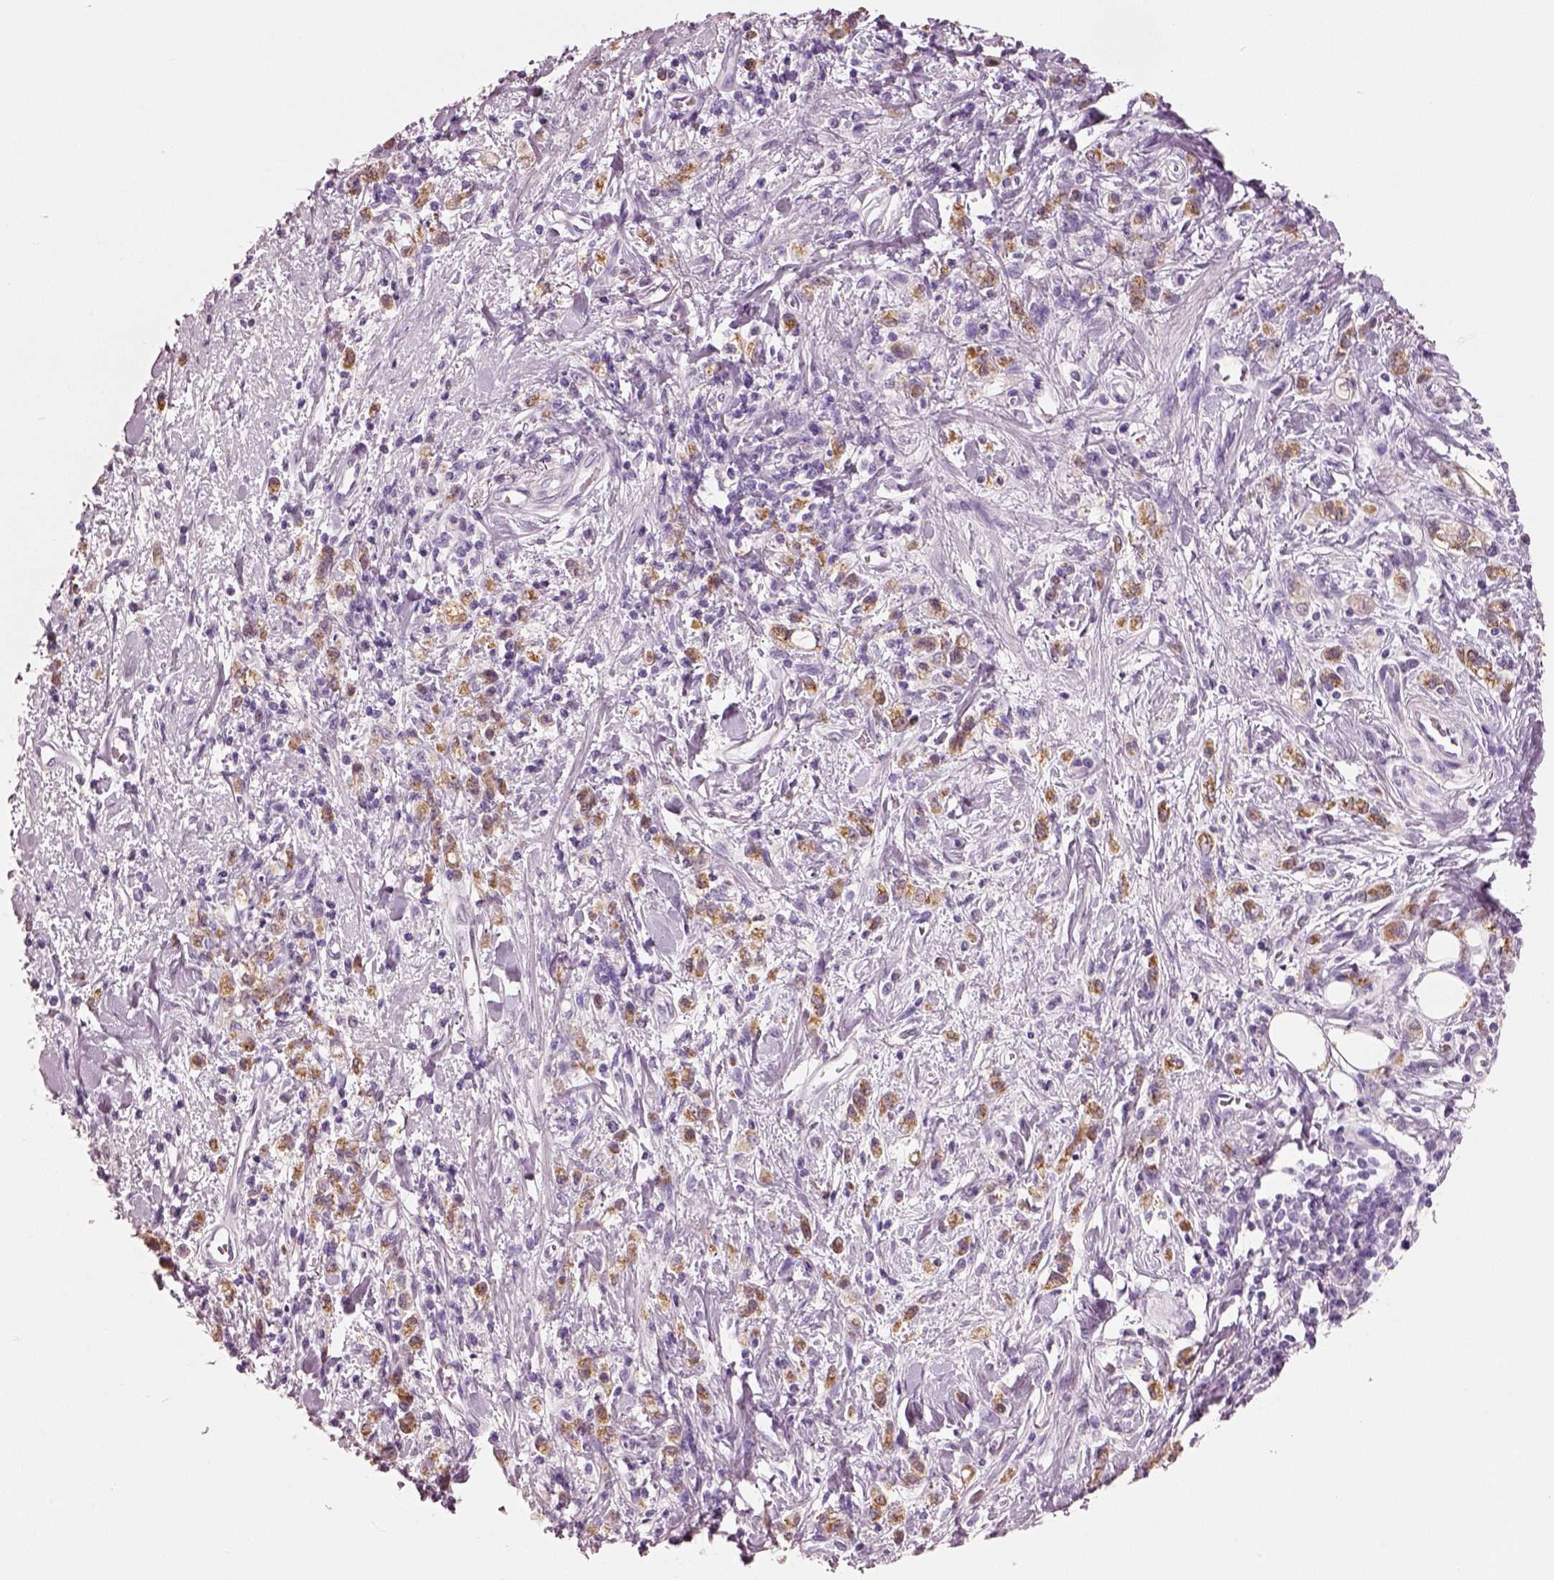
{"staining": {"intensity": "strong", "quantity": ">75%", "location": "cytoplasmic/membranous"}, "tissue": "stomach cancer", "cell_type": "Tumor cells", "image_type": "cancer", "snomed": [{"axis": "morphology", "description": "Adenocarcinoma, NOS"}, {"axis": "topography", "description": "Stomach"}], "caption": "Protein analysis of adenocarcinoma (stomach) tissue displays strong cytoplasmic/membranous positivity in approximately >75% of tumor cells.", "gene": "ELSPBP1", "patient": {"sex": "male", "age": 77}}